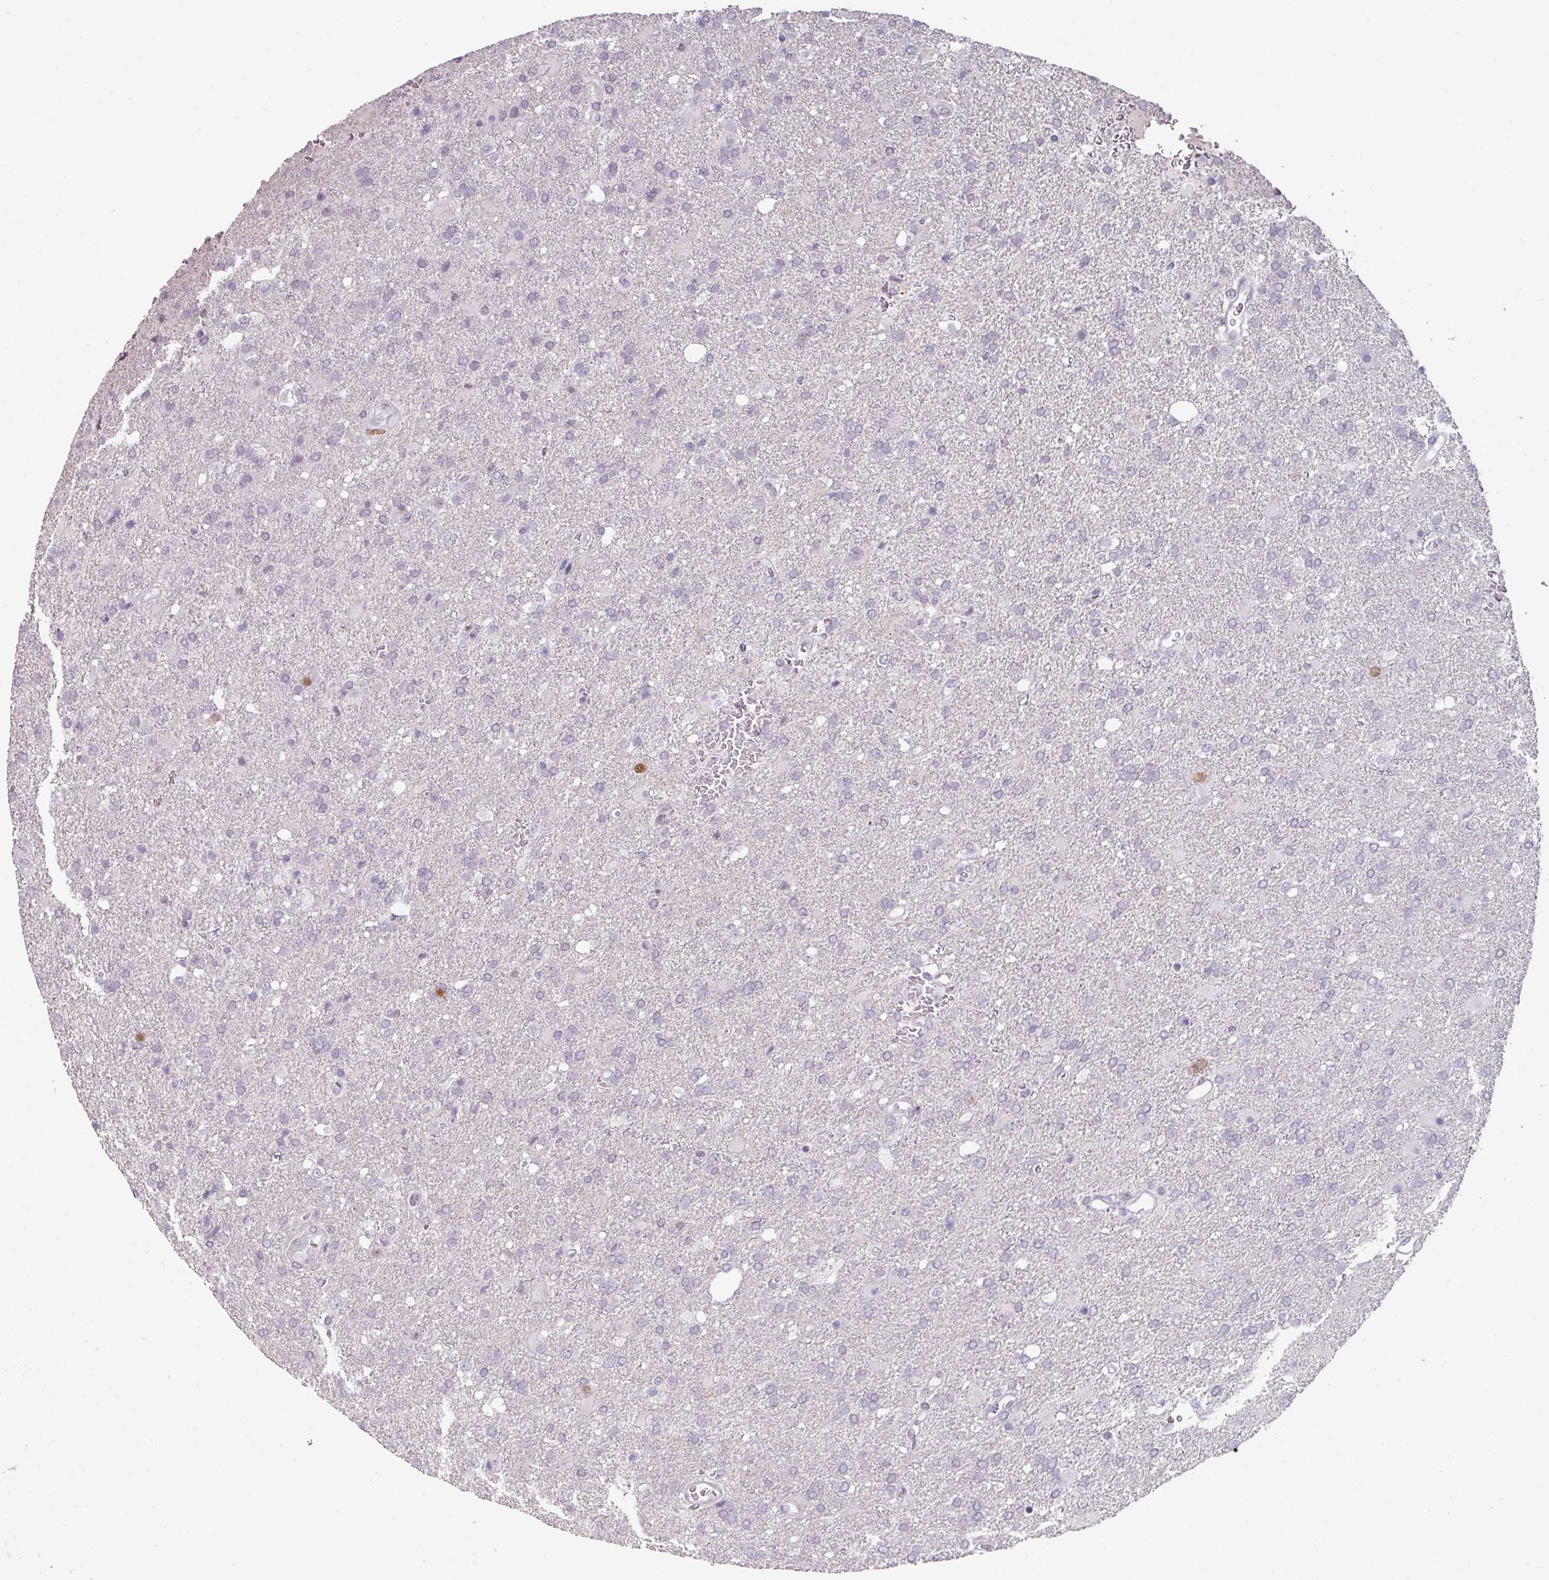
{"staining": {"intensity": "negative", "quantity": "none", "location": "none"}, "tissue": "glioma", "cell_type": "Tumor cells", "image_type": "cancer", "snomed": [{"axis": "morphology", "description": "Glioma, malignant, High grade"}, {"axis": "topography", "description": "Brain"}], "caption": "The IHC photomicrograph has no significant expression in tumor cells of high-grade glioma (malignant) tissue.", "gene": "ELK1", "patient": {"sex": "female", "age": 74}}